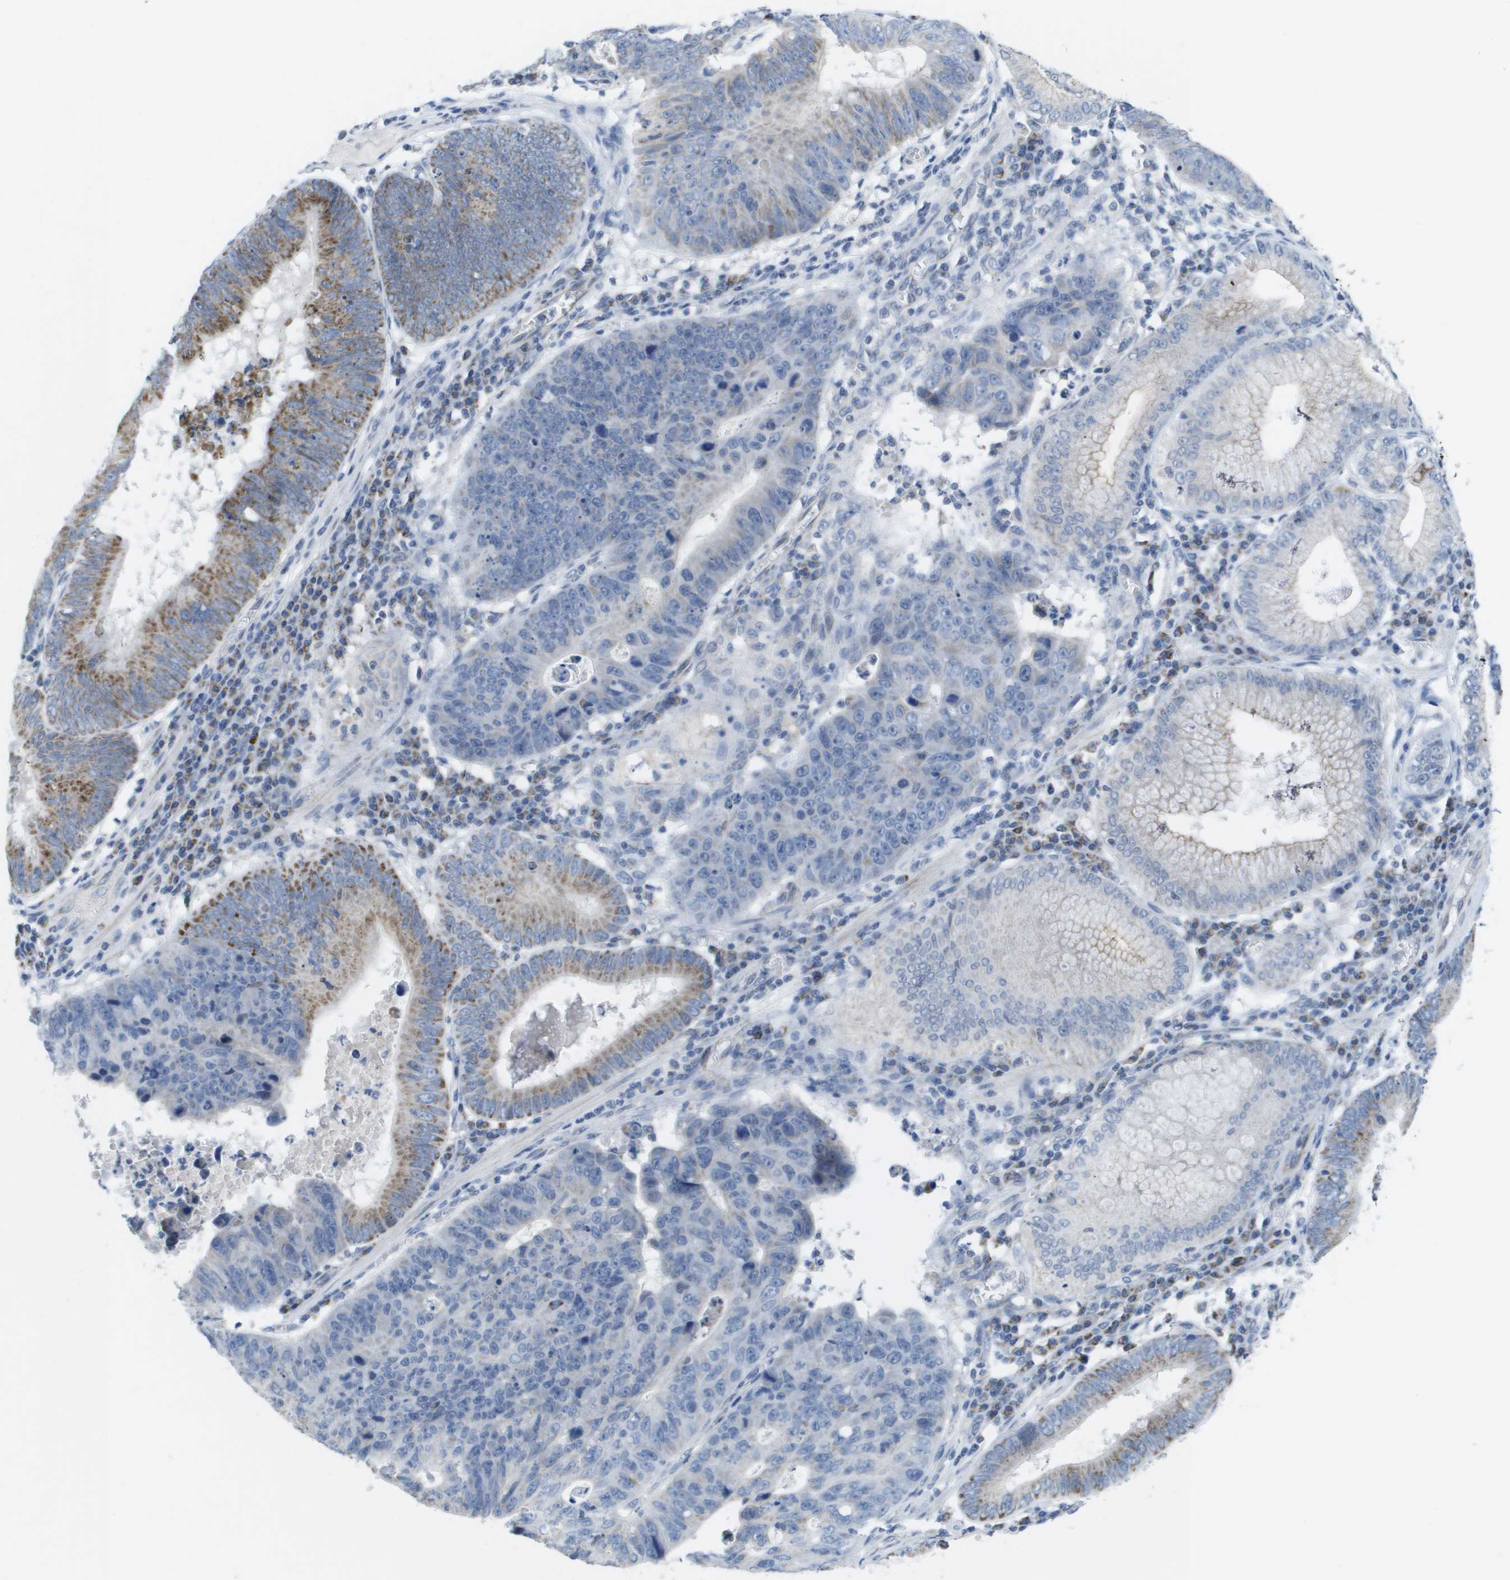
{"staining": {"intensity": "moderate", "quantity": "25%-75%", "location": "cytoplasmic/membranous"}, "tissue": "stomach cancer", "cell_type": "Tumor cells", "image_type": "cancer", "snomed": [{"axis": "morphology", "description": "Adenocarcinoma, NOS"}, {"axis": "topography", "description": "Stomach"}], "caption": "Adenocarcinoma (stomach) tissue demonstrates moderate cytoplasmic/membranous expression in about 25%-75% of tumor cells, visualized by immunohistochemistry.", "gene": "TMEM223", "patient": {"sex": "male", "age": 59}}